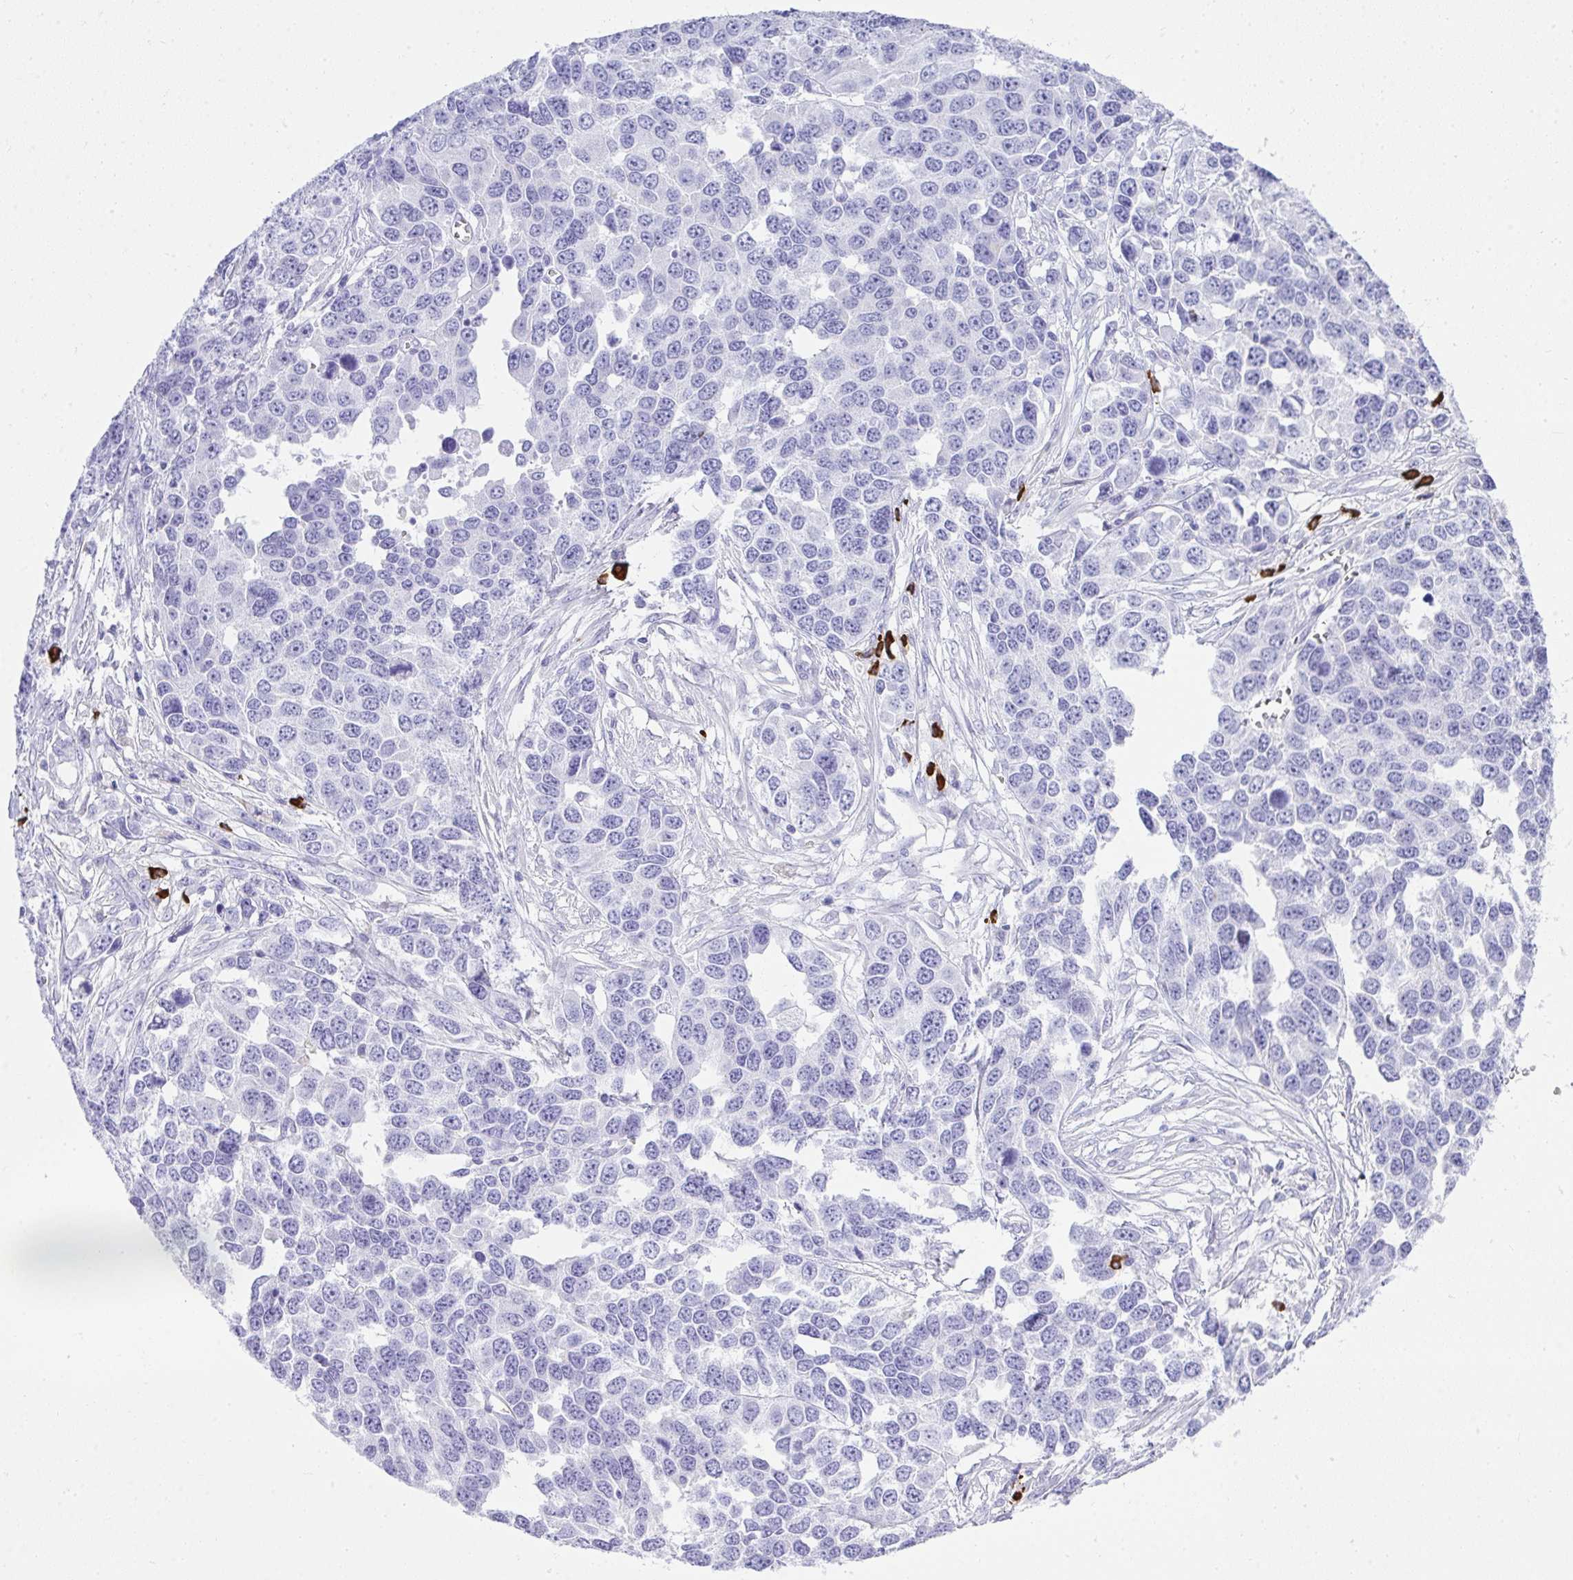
{"staining": {"intensity": "negative", "quantity": "none", "location": "none"}, "tissue": "ovarian cancer", "cell_type": "Tumor cells", "image_type": "cancer", "snomed": [{"axis": "morphology", "description": "Cystadenocarcinoma, serous, NOS"}, {"axis": "topography", "description": "Ovary"}], "caption": "This is an IHC micrograph of human ovarian cancer. There is no expression in tumor cells.", "gene": "CDADC1", "patient": {"sex": "female", "age": 76}}